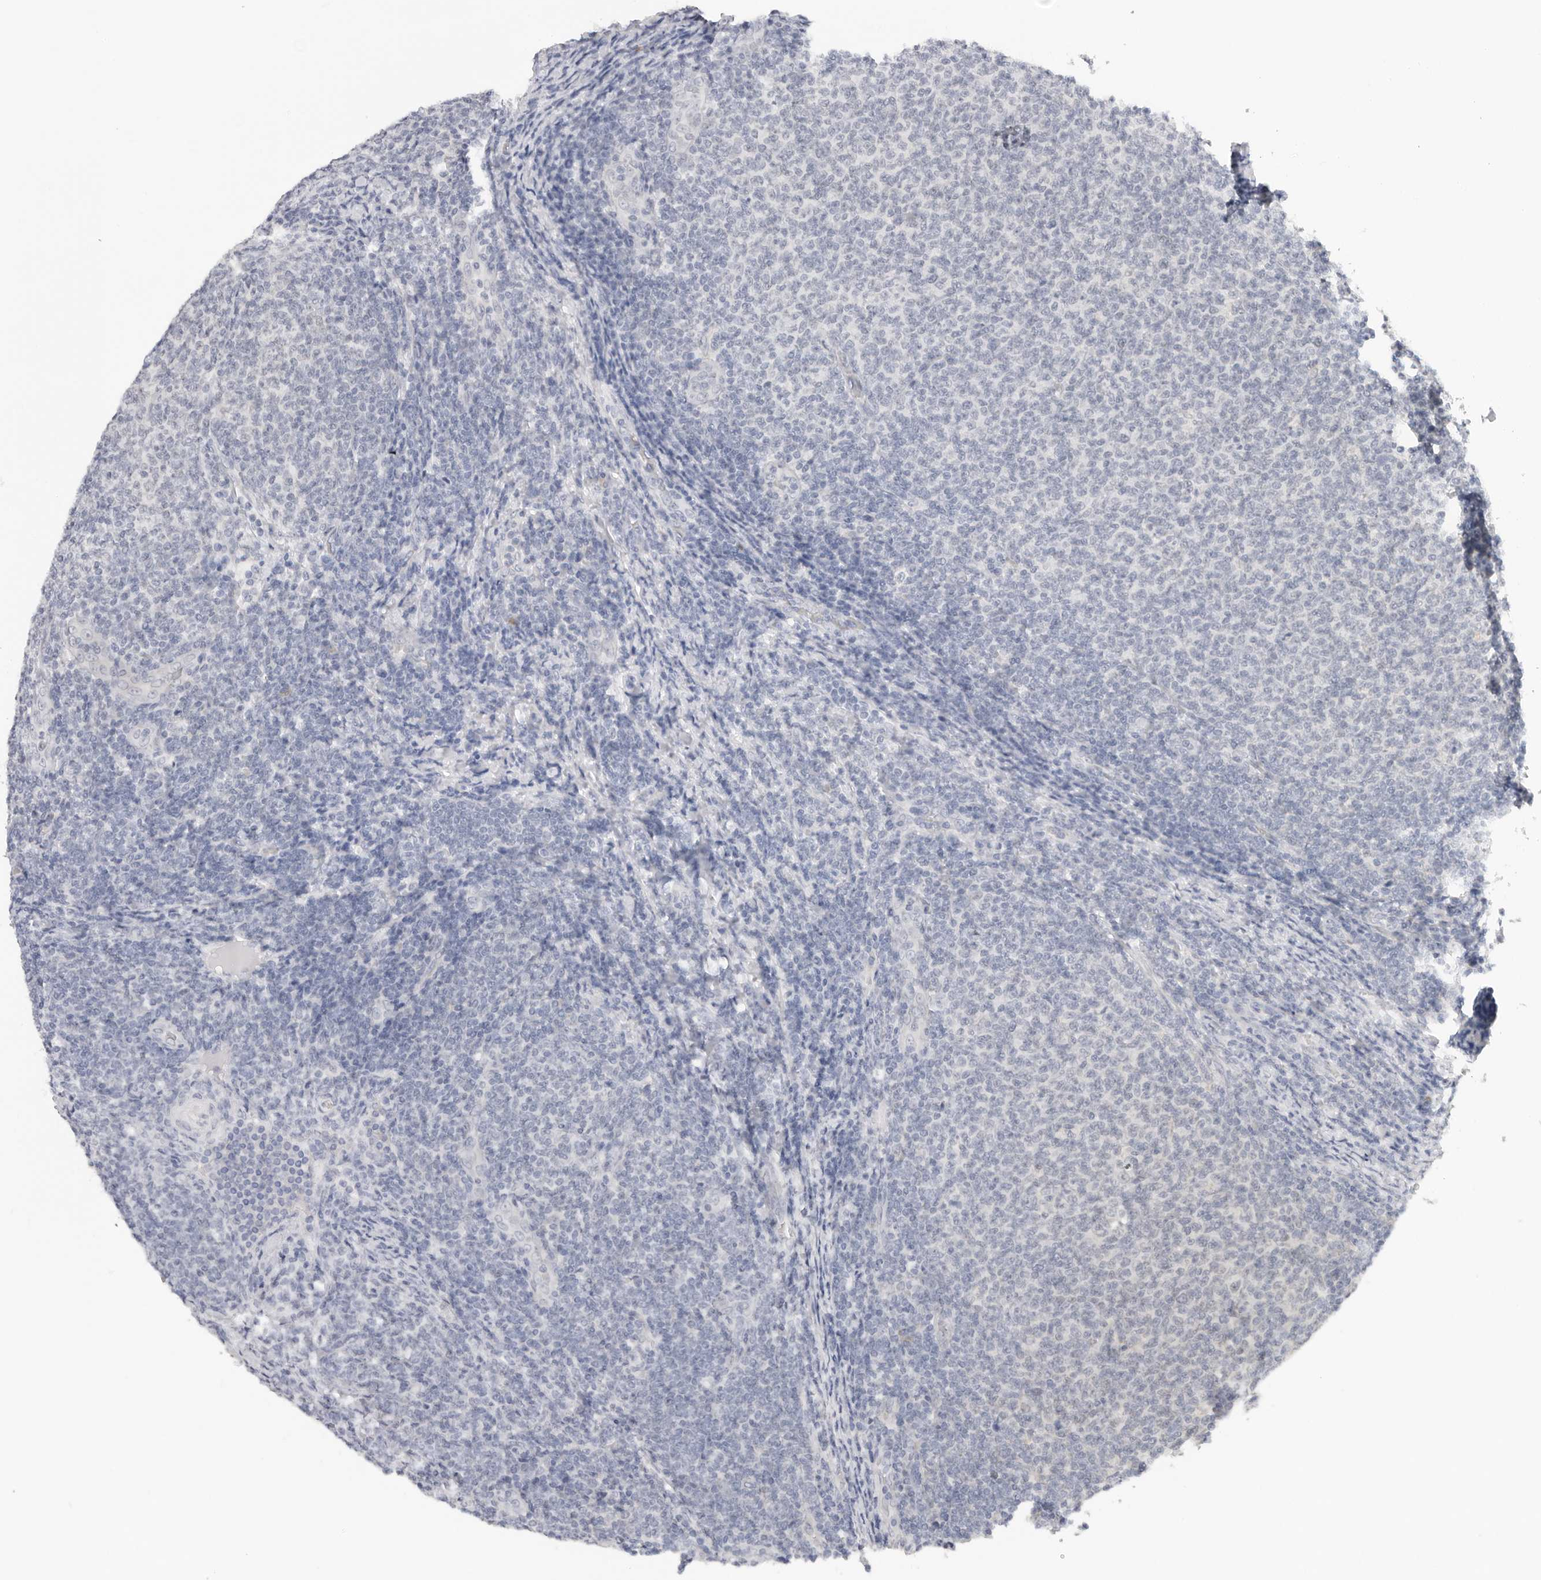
{"staining": {"intensity": "negative", "quantity": "none", "location": "none"}, "tissue": "lymphoma", "cell_type": "Tumor cells", "image_type": "cancer", "snomed": [{"axis": "morphology", "description": "Malignant lymphoma, non-Hodgkin's type, Low grade"}, {"axis": "topography", "description": "Lymph node"}], "caption": "Immunohistochemistry (IHC) of human lymphoma shows no staining in tumor cells.", "gene": "EDN2", "patient": {"sex": "male", "age": 66}}